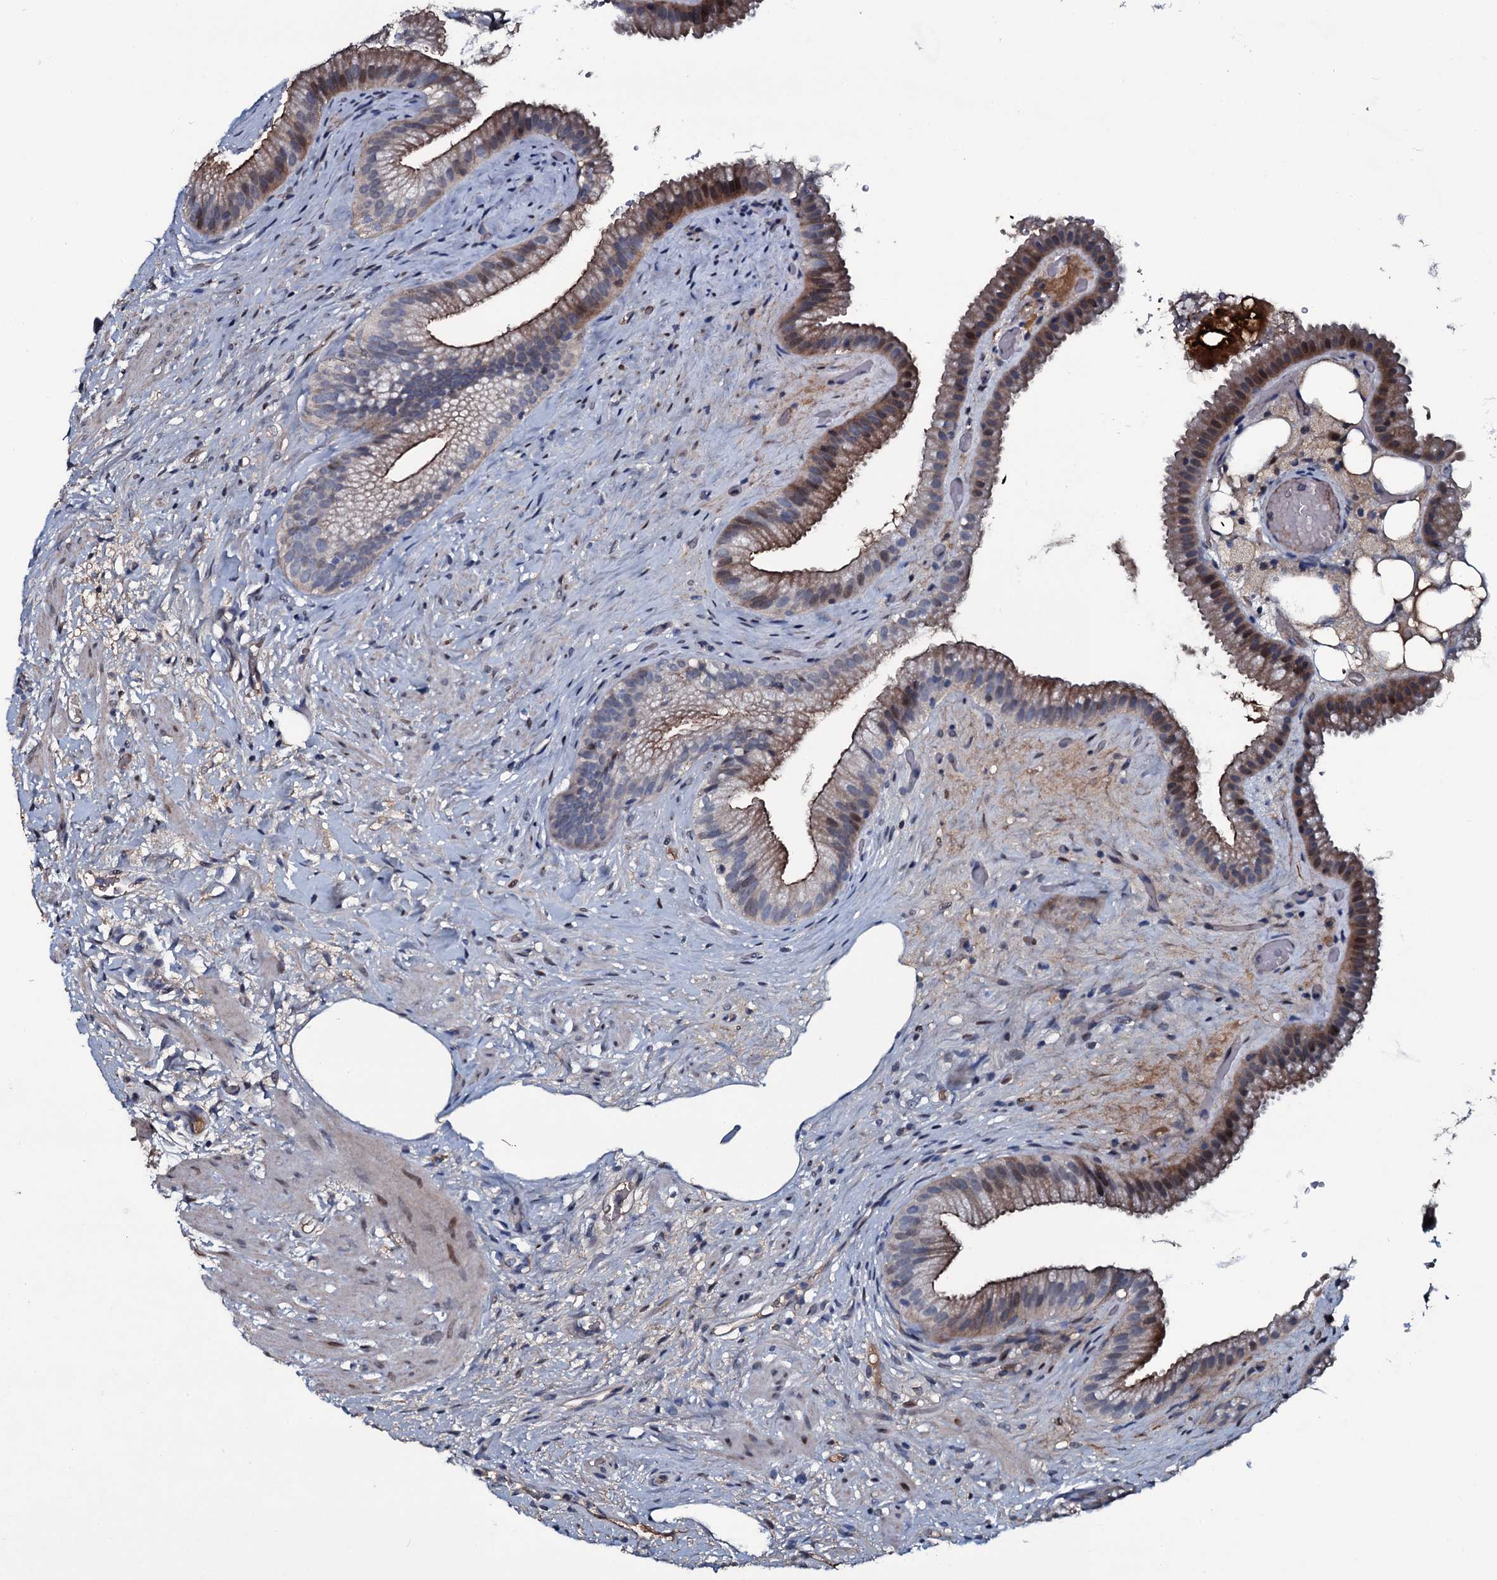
{"staining": {"intensity": "moderate", "quantity": ">75%", "location": "cytoplasmic/membranous,nuclear"}, "tissue": "gallbladder", "cell_type": "Glandular cells", "image_type": "normal", "snomed": [{"axis": "morphology", "description": "Normal tissue, NOS"}, {"axis": "morphology", "description": "Inflammation, NOS"}, {"axis": "topography", "description": "Gallbladder"}], "caption": "Protein staining displays moderate cytoplasmic/membranous,nuclear positivity in approximately >75% of glandular cells in normal gallbladder.", "gene": "LYG2", "patient": {"sex": "male", "age": 51}}